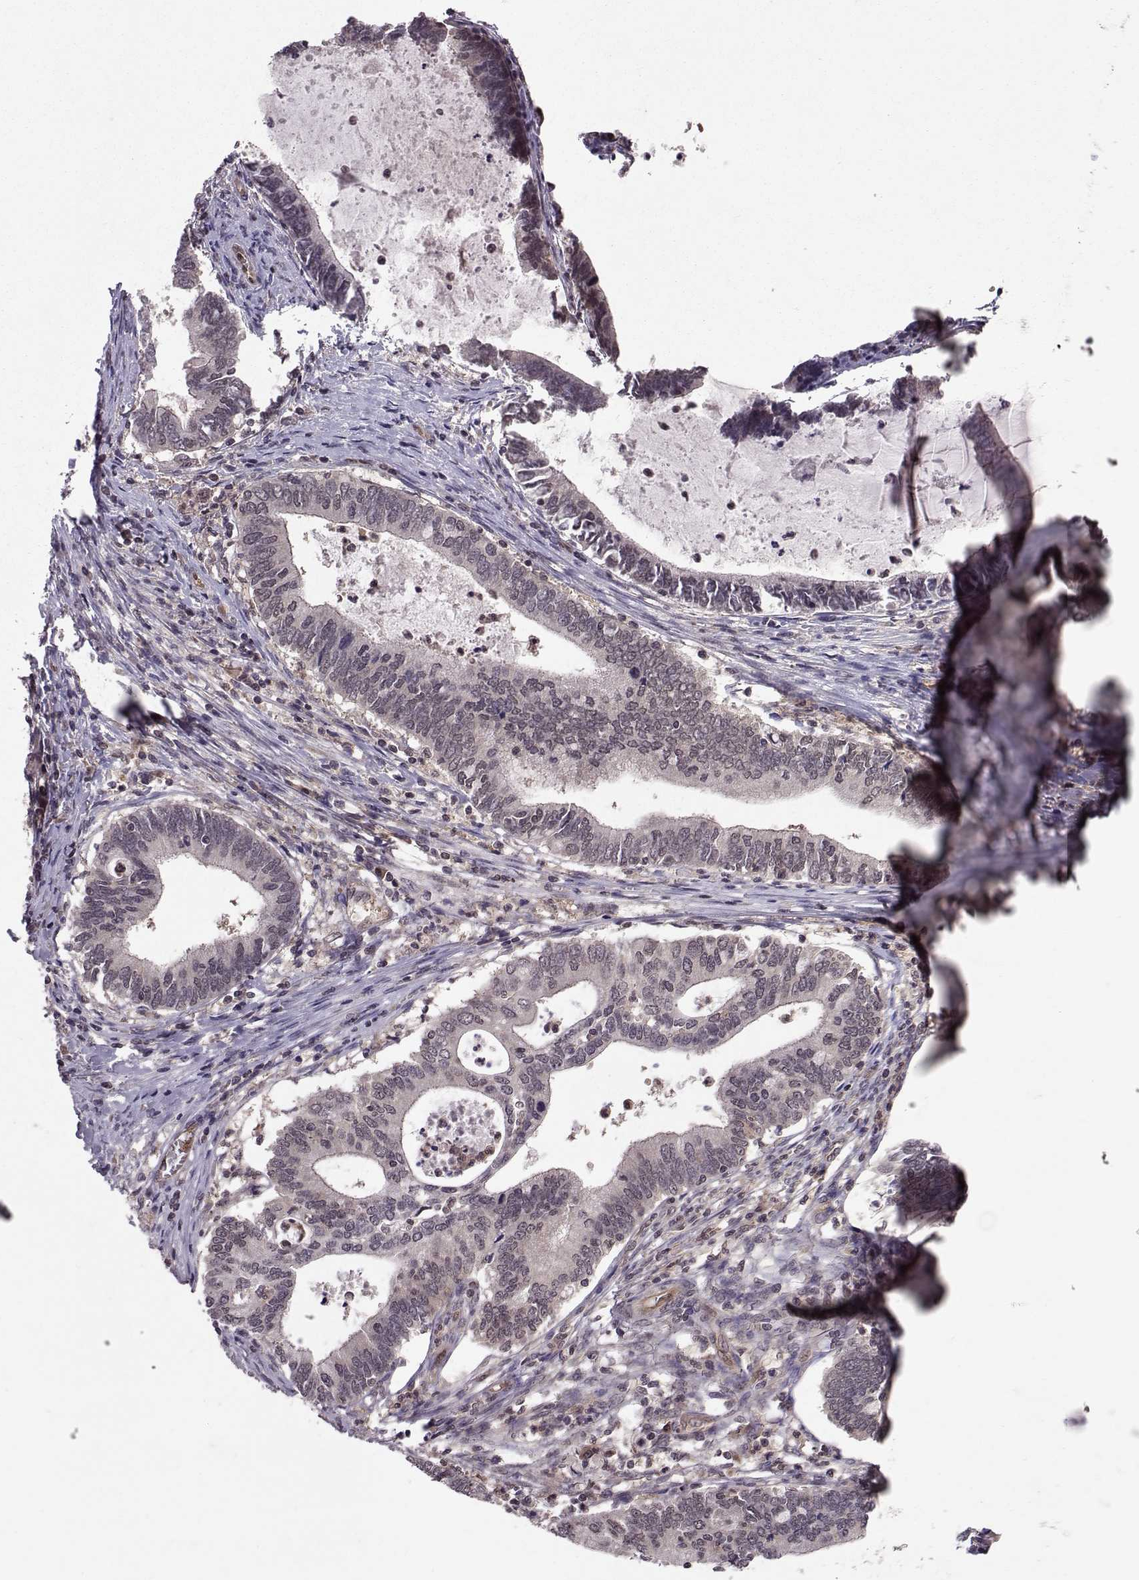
{"staining": {"intensity": "negative", "quantity": "none", "location": "none"}, "tissue": "cervical cancer", "cell_type": "Tumor cells", "image_type": "cancer", "snomed": [{"axis": "morphology", "description": "Adenocarcinoma, NOS"}, {"axis": "topography", "description": "Cervix"}], "caption": "The image exhibits no significant positivity in tumor cells of cervical cancer.", "gene": "PPP2R2A", "patient": {"sex": "female", "age": 42}}